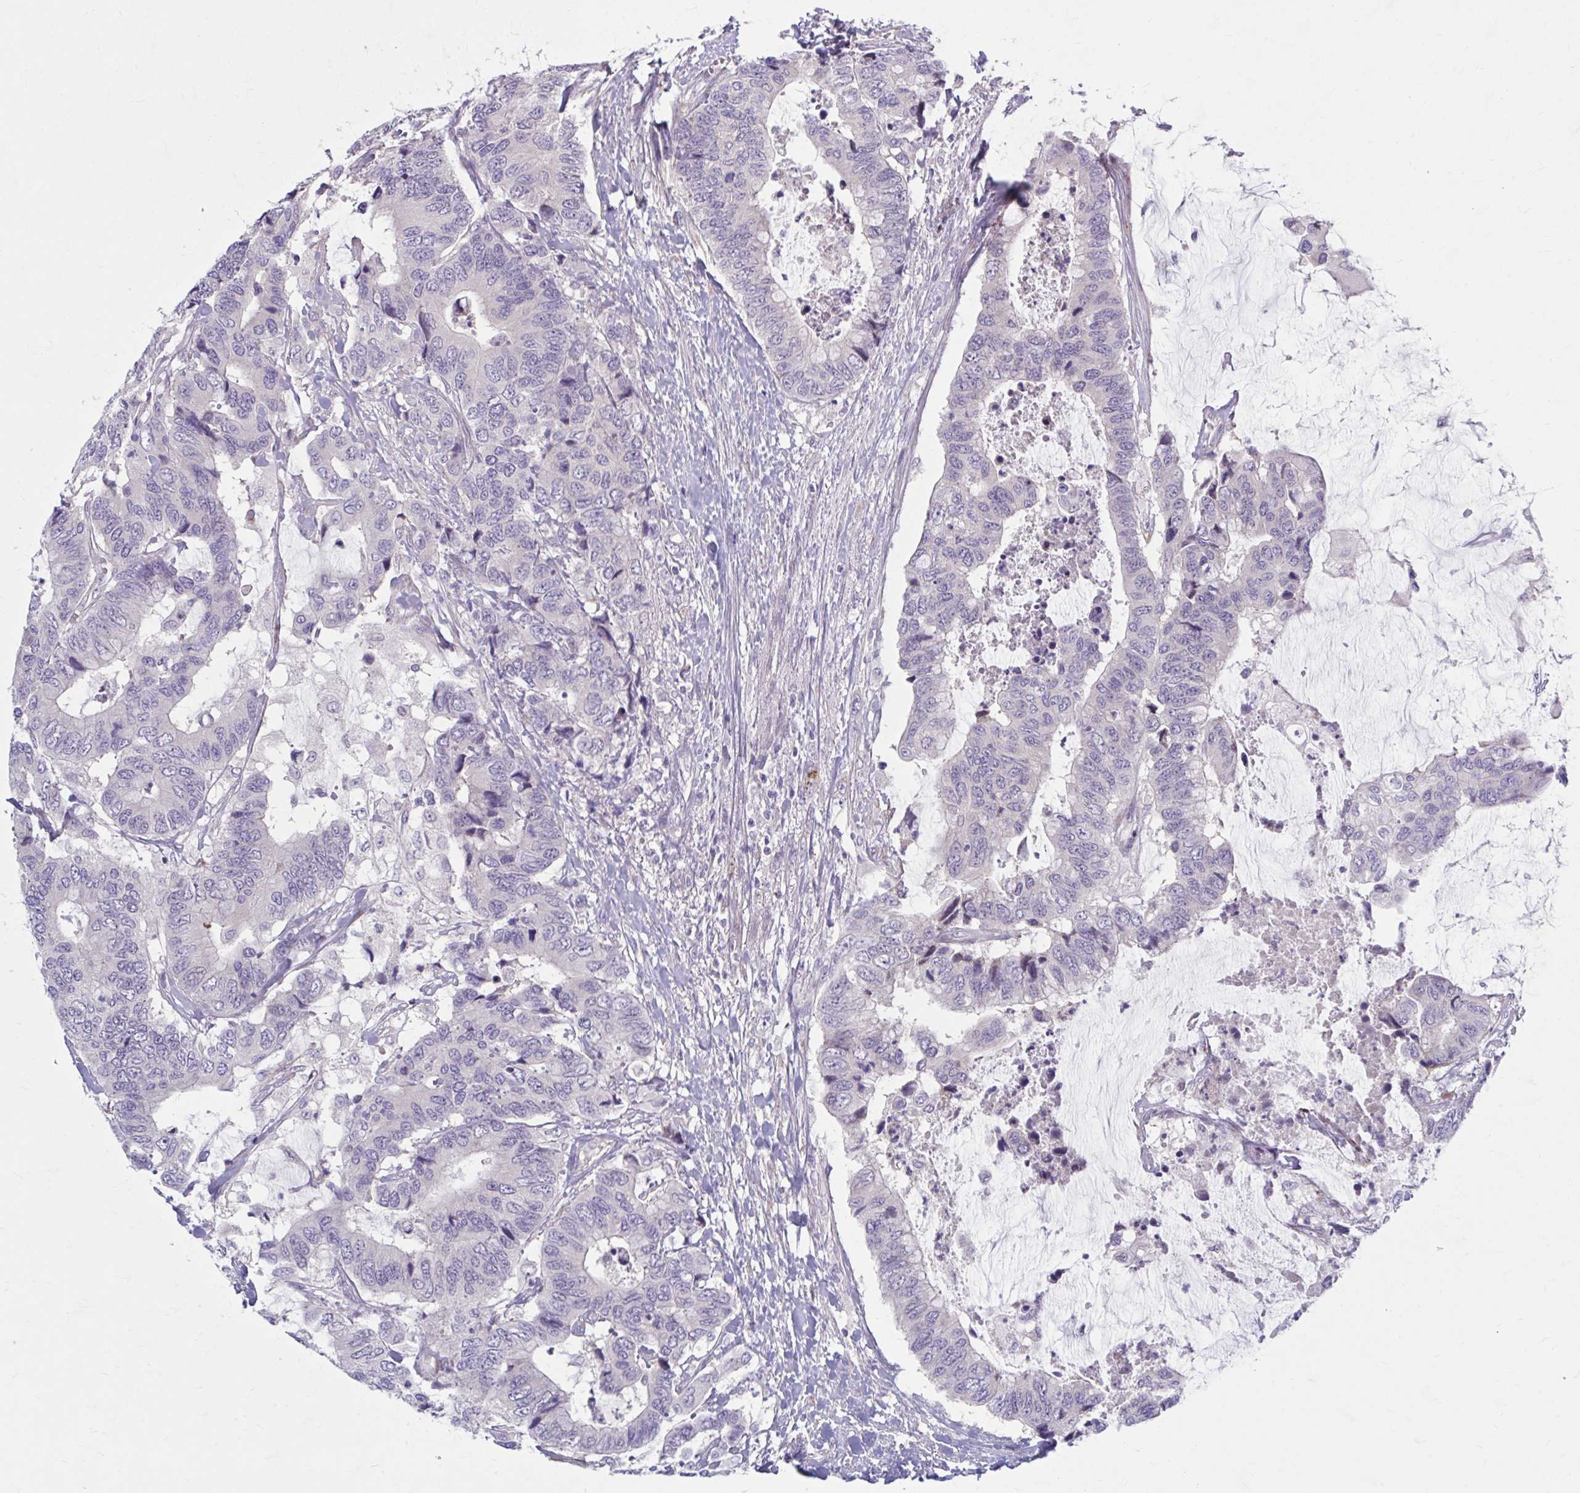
{"staining": {"intensity": "negative", "quantity": "none", "location": "none"}, "tissue": "colorectal cancer", "cell_type": "Tumor cells", "image_type": "cancer", "snomed": [{"axis": "morphology", "description": "Adenocarcinoma, NOS"}, {"axis": "topography", "description": "Rectum"}], "caption": "There is no significant positivity in tumor cells of colorectal cancer (adenocarcinoma). (DAB (3,3'-diaminobenzidine) immunohistochemistry, high magnification).", "gene": "CHST3", "patient": {"sex": "female", "age": 59}}